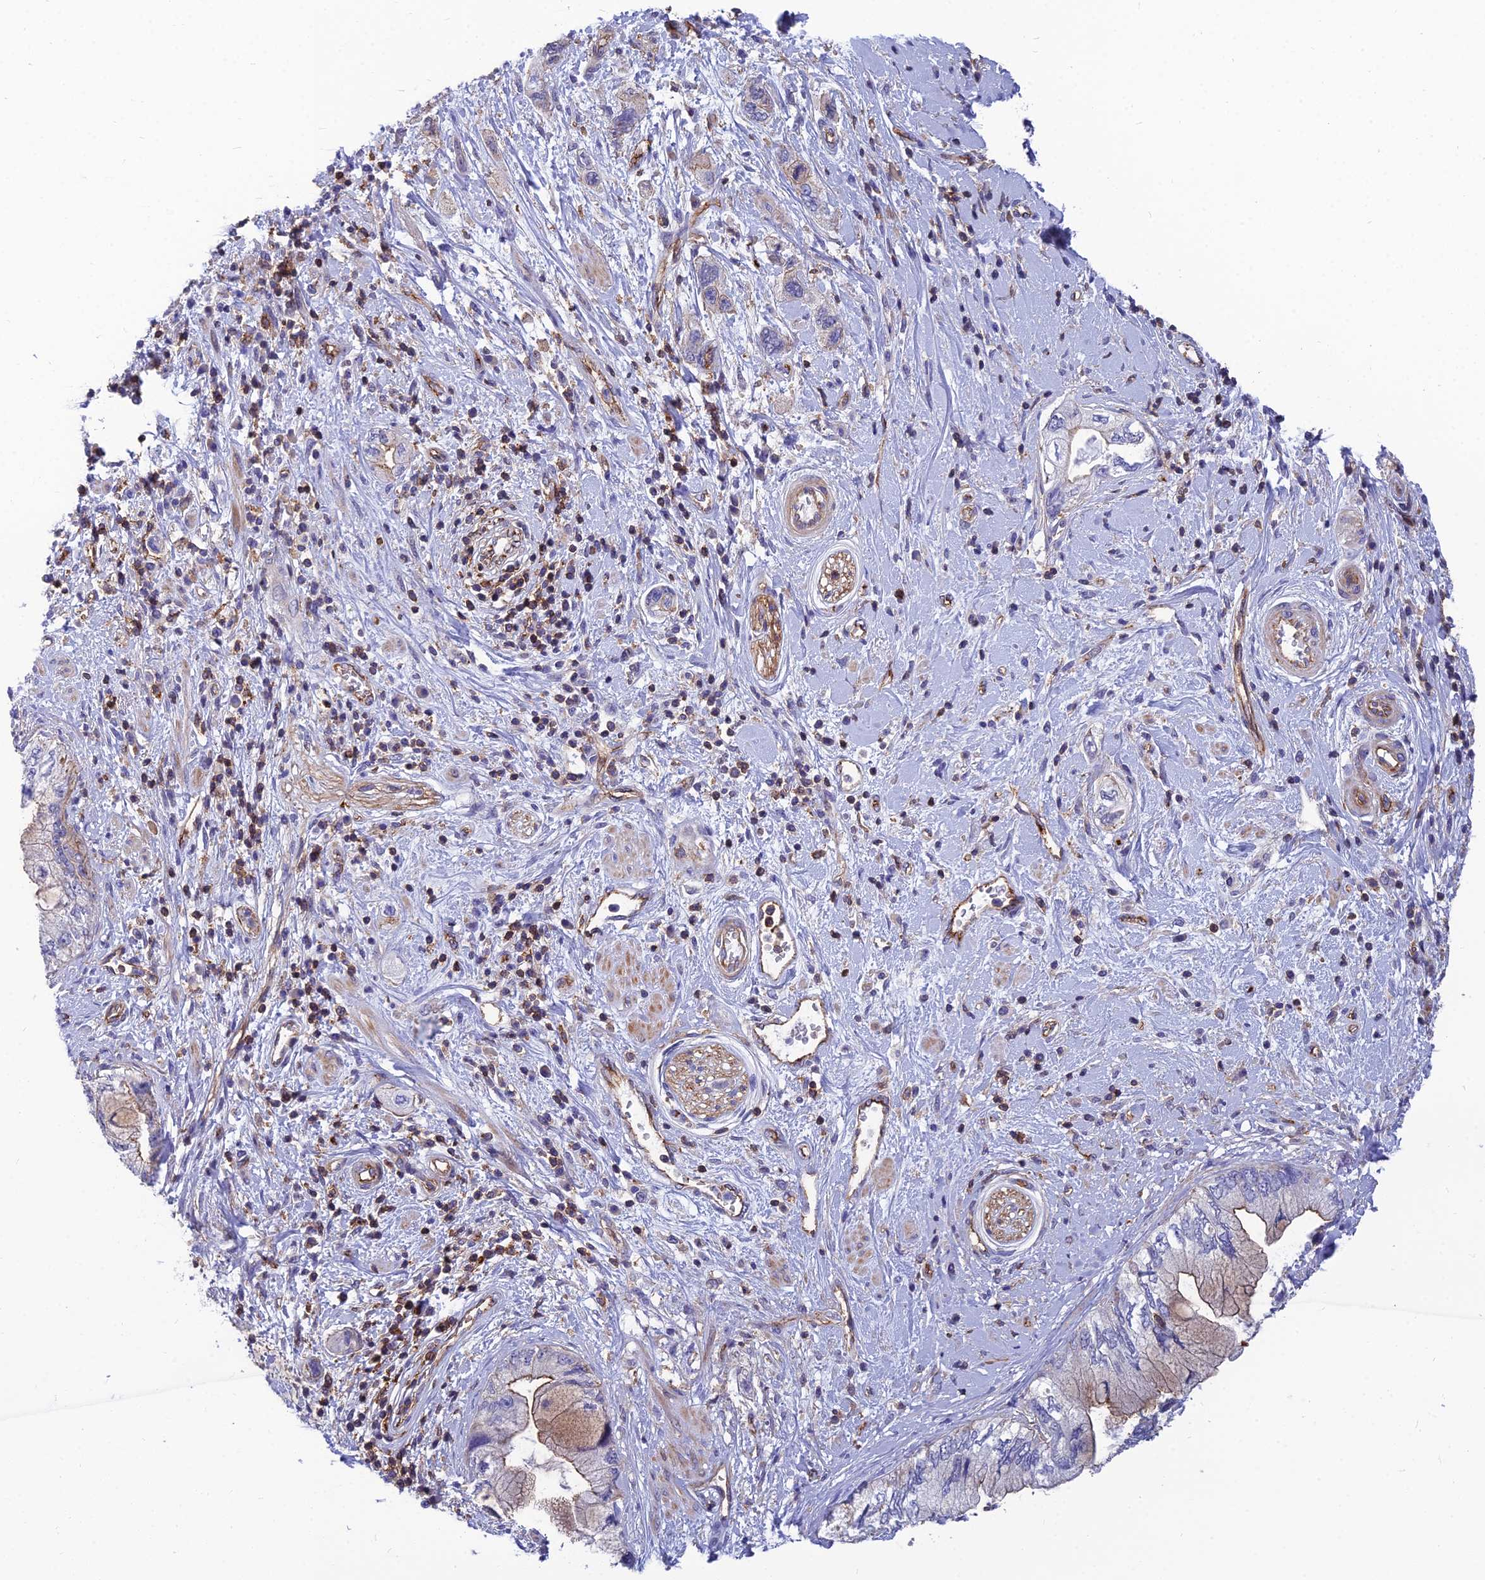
{"staining": {"intensity": "moderate", "quantity": "<25%", "location": "cytoplasmic/membranous"}, "tissue": "pancreatic cancer", "cell_type": "Tumor cells", "image_type": "cancer", "snomed": [{"axis": "morphology", "description": "Adenocarcinoma, NOS"}, {"axis": "topography", "description": "Pancreas"}], "caption": "Immunohistochemical staining of pancreatic cancer (adenocarcinoma) demonstrates low levels of moderate cytoplasmic/membranous positivity in approximately <25% of tumor cells. (DAB (3,3'-diaminobenzidine) IHC with brightfield microscopy, high magnification).", "gene": "PPP1R18", "patient": {"sex": "female", "age": 73}}